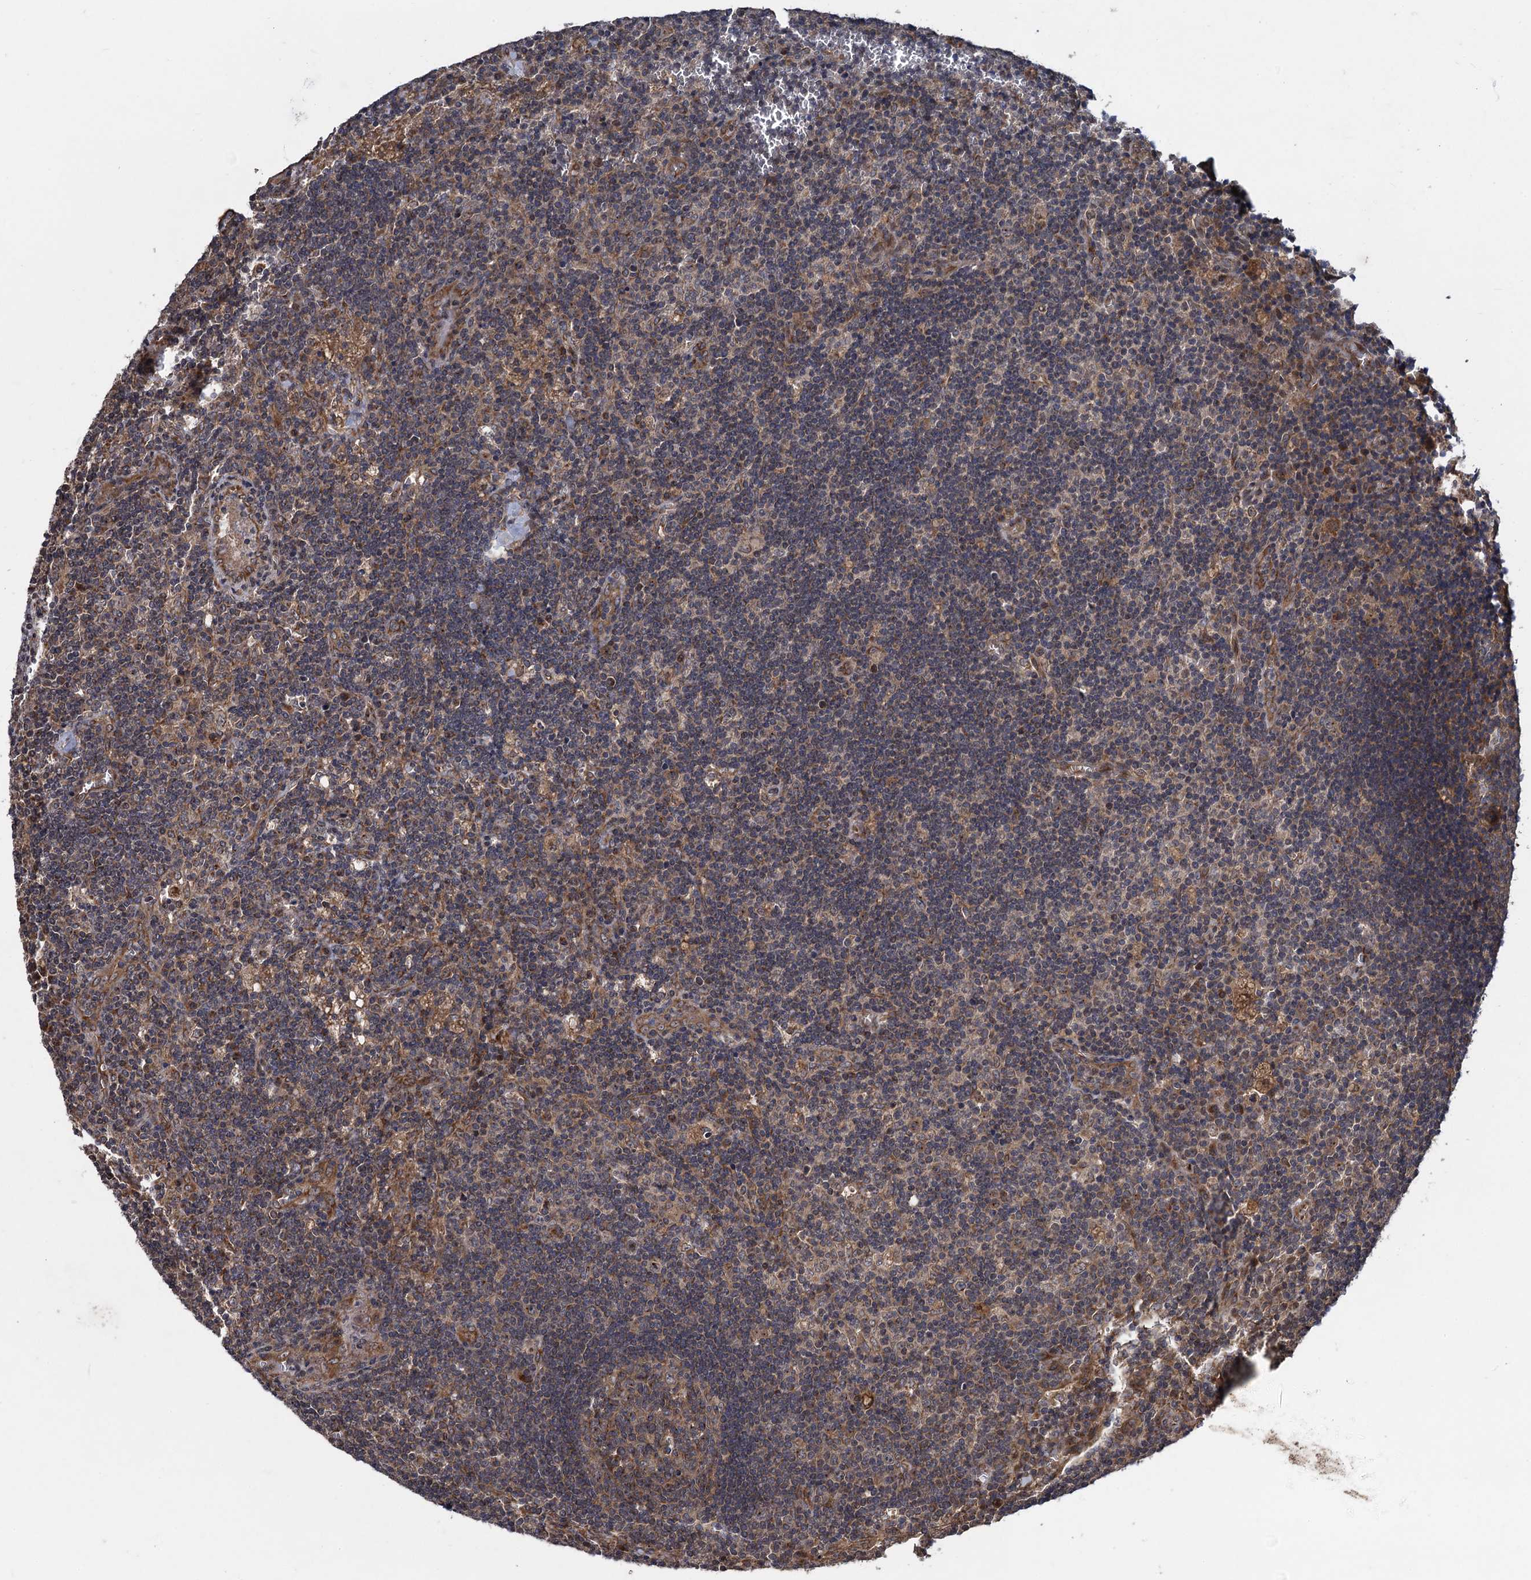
{"staining": {"intensity": "weak", "quantity": ">75%", "location": "cytoplasmic/membranous"}, "tissue": "lymph node", "cell_type": "Germinal center cells", "image_type": "normal", "snomed": [{"axis": "morphology", "description": "Normal tissue, NOS"}, {"axis": "topography", "description": "Lymph node"}], "caption": "Lymph node was stained to show a protein in brown. There is low levels of weak cytoplasmic/membranous staining in approximately >75% of germinal center cells. (DAB IHC with brightfield microscopy, high magnification).", "gene": "HAUS1", "patient": {"sex": "male", "age": 58}}